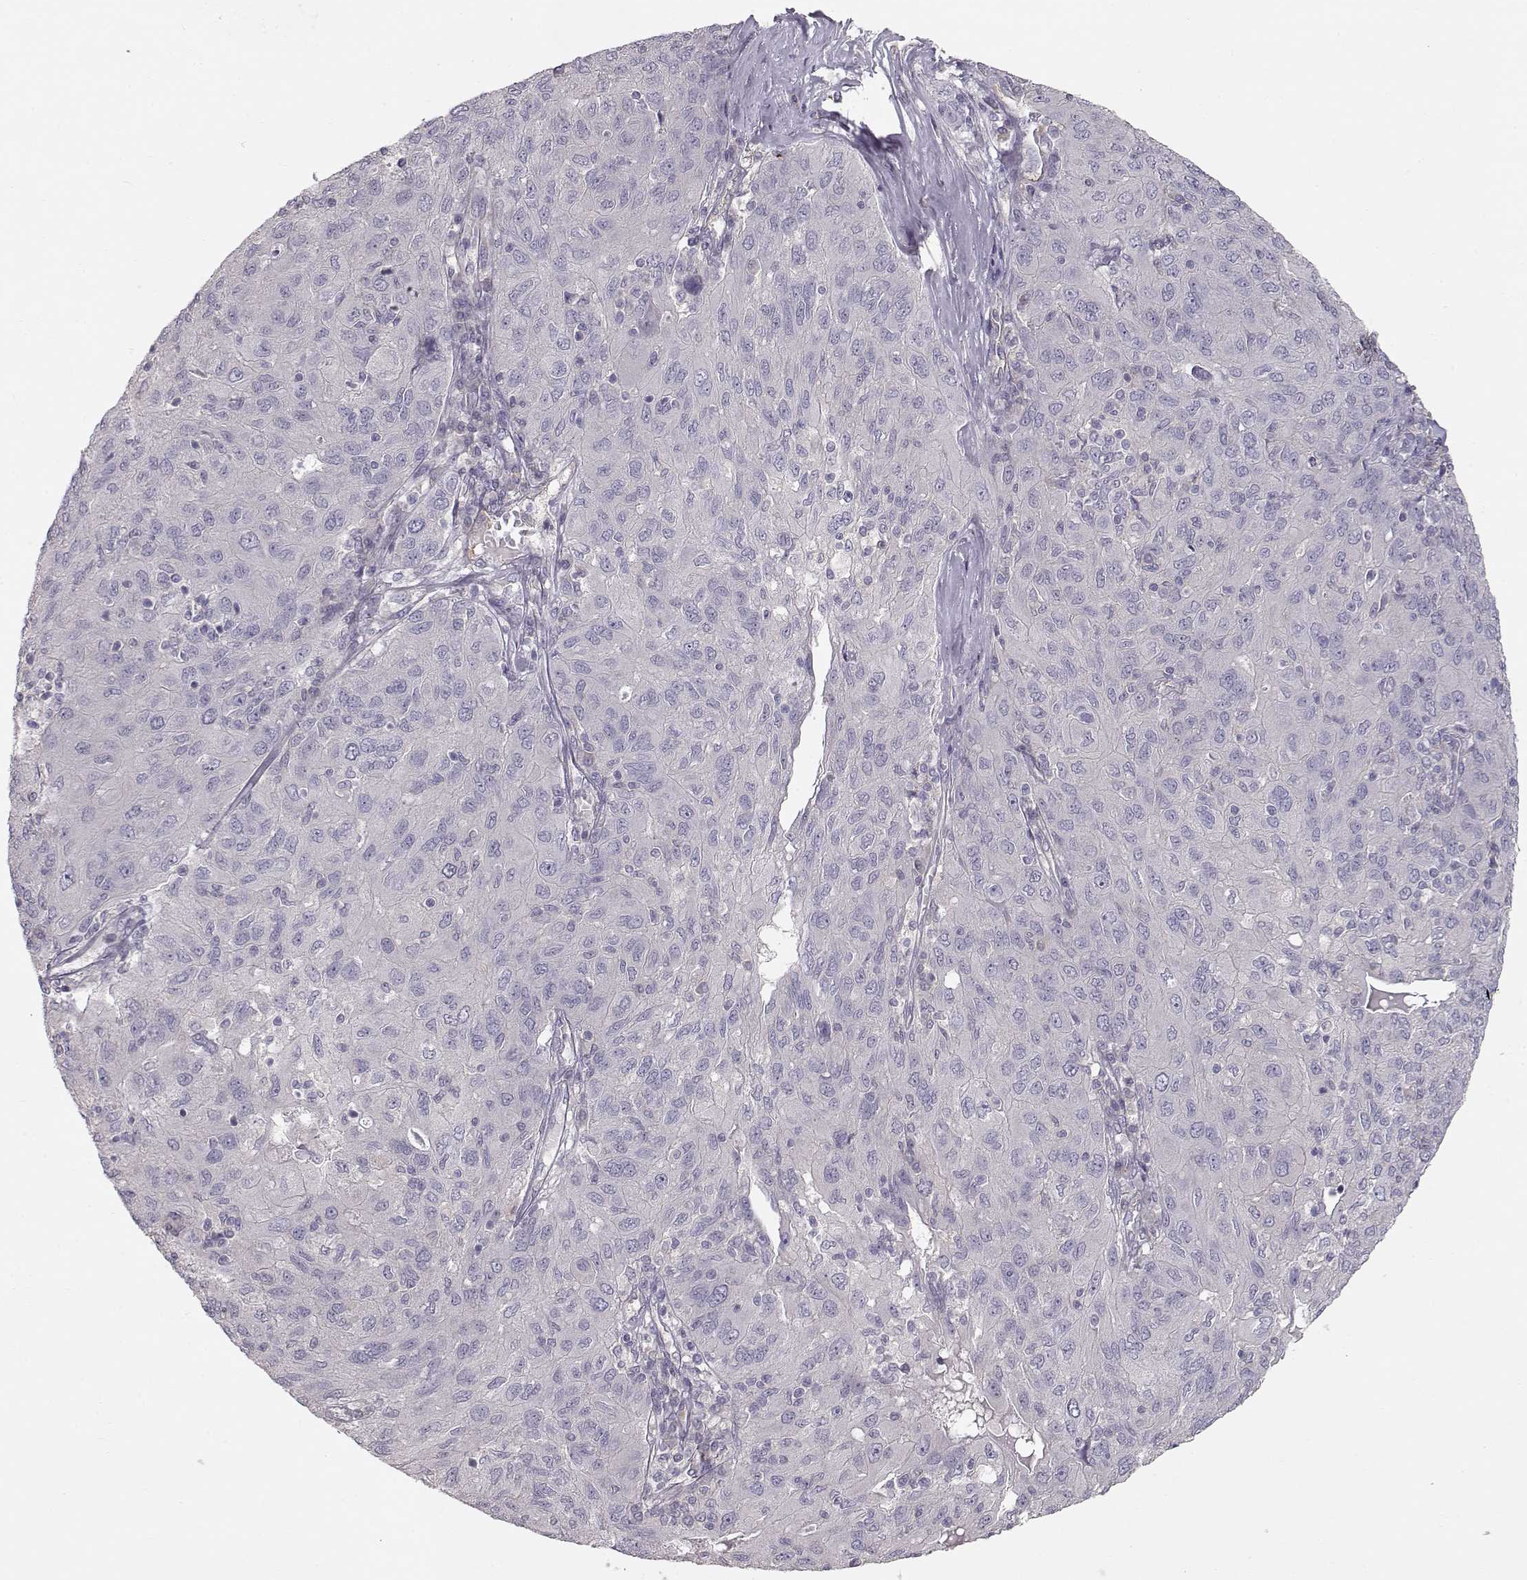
{"staining": {"intensity": "negative", "quantity": "none", "location": "none"}, "tissue": "ovarian cancer", "cell_type": "Tumor cells", "image_type": "cancer", "snomed": [{"axis": "morphology", "description": "Carcinoma, endometroid"}, {"axis": "topography", "description": "Ovary"}], "caption": "The histopathology image displays no staining of tumor cells in ovarian cancer.", "gene": "ARHGAP8", "patient": {"sex": "female", "age": 50}}